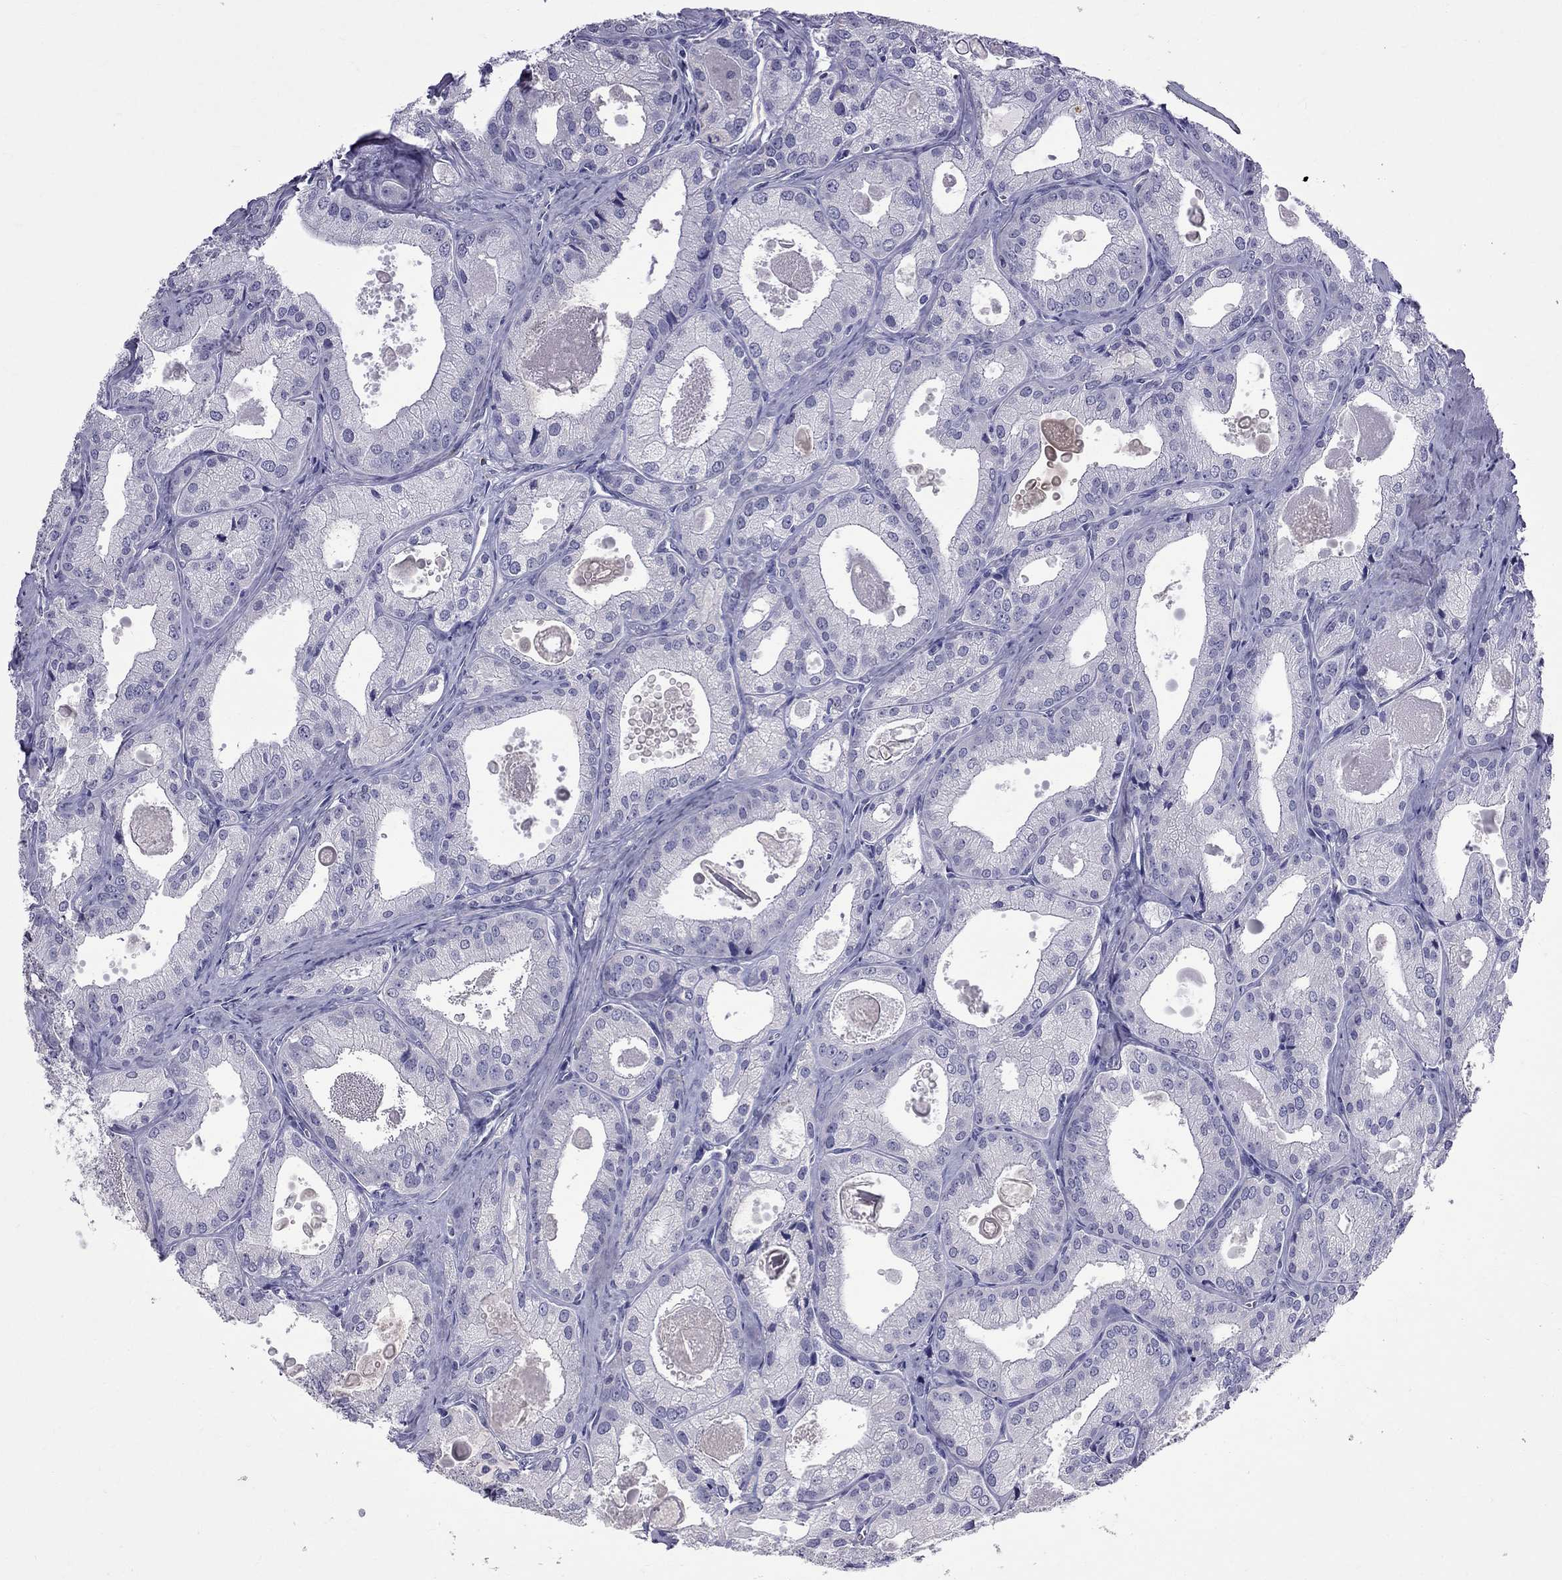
{"staining": {"intensity": "negative", "quantity": "none", "location": "none"}, "tissue": "prostate cancer", "cell_type": "Tumor cells", "image_type": "cancer", "snomed": [{"axis": "morphology", "description": "Adenocarcinoma, NOS"}, {"axis": "morphology", "description": "Adenocarcinoma, High grade"}, {"axis": "topography", "description": "Prostate"}], "caption": "Immunohistochemistry (IHC) image of neoplastic tissue: human prostate cancer stained with DAB reveals no significant protein positivity in tumor cells.", "gene": "CFAP91", "patient": {"sex": "male", "age": 70}}